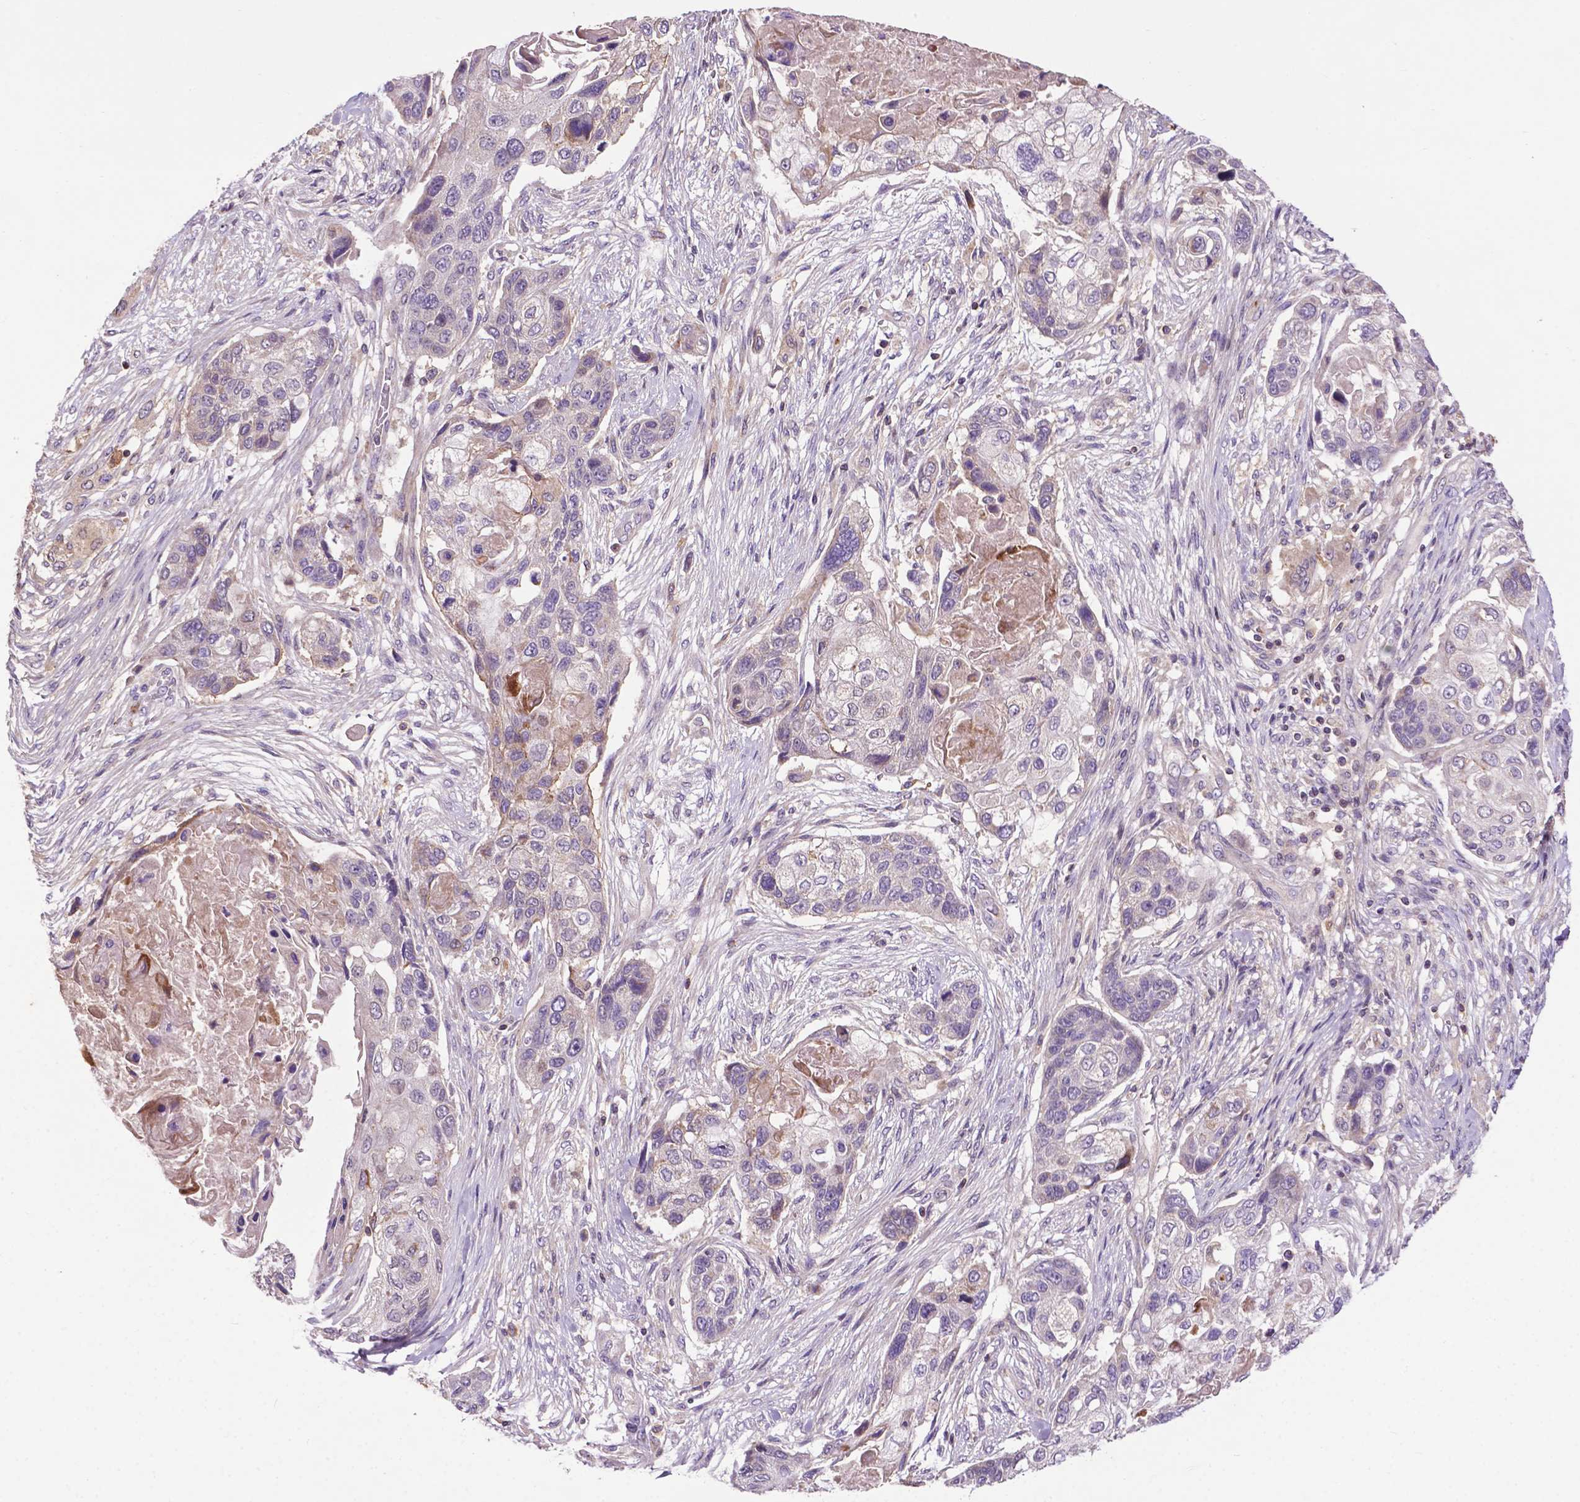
{"staining": {"intensity": "negative", "quantity": "none", "location": "none"}, "tissue": "lung cancer", "cell_type": "Tumor cells", "image_type": "cancer", "snomed": [{"axis": "morphology", "description": "Squamous cell carcinoma, NOS"}, {"axis": "topography", "description": "Lung"}], "caption": "IHC histopathology image of human lung cancer stained for a protein (brown), which exhibits no staining in tumor cells. (Stains: DAB (3,3'-diaminobenzidine) IHC with hematoxylin counter stain, Microscopy: brightfield microscopy at high magnification).", "gene": "SPNS2", "patient": {"sex": "male", "age": 69}}